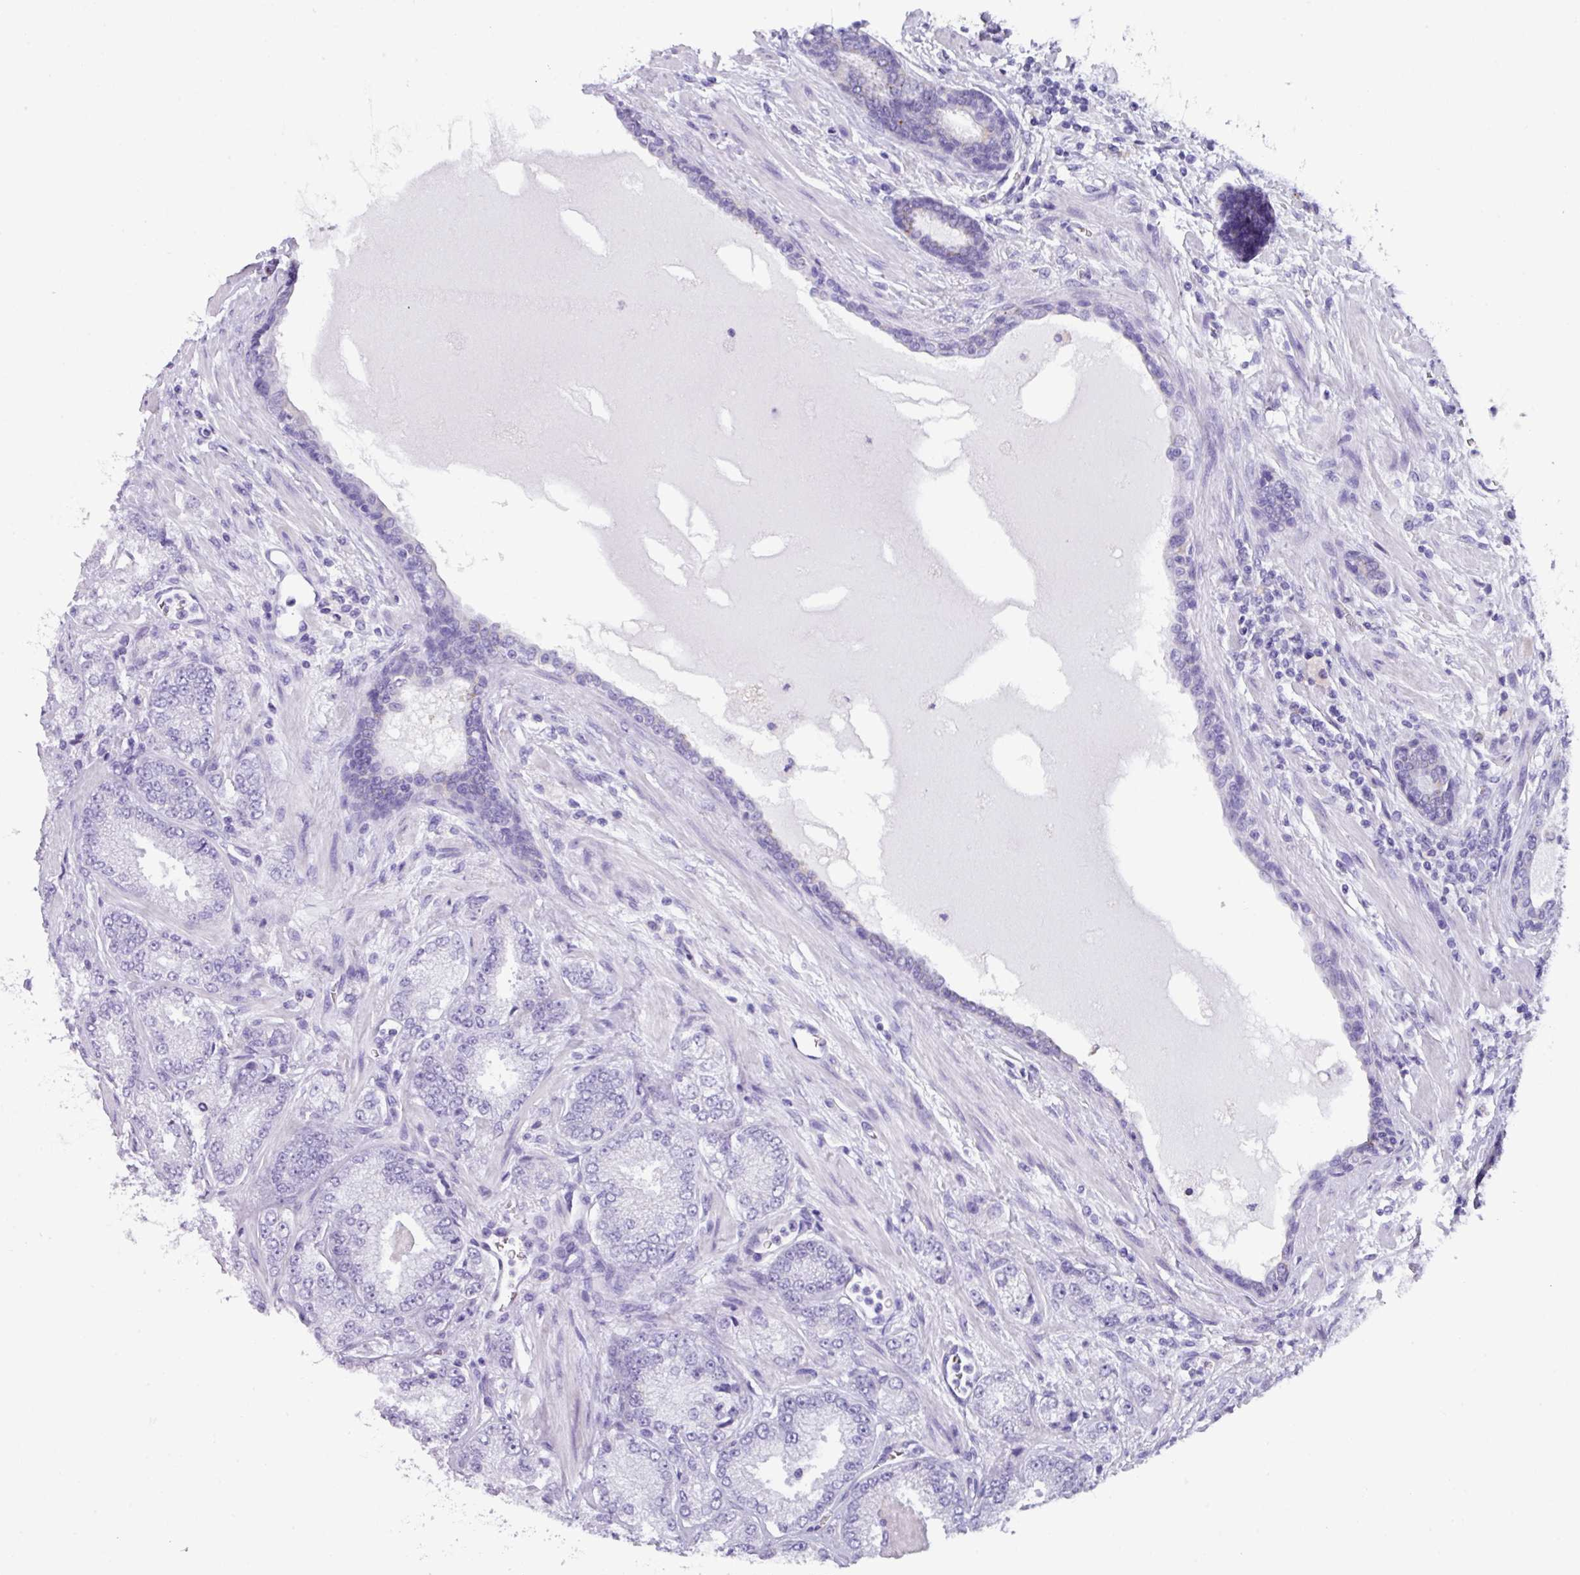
{"staining": {"intensity": "negative", "quantity": "none", "location": "none"}, "tissue": "prostate cancer", "cell_type": "Tumor cells", "image_type": "cancer", "snomed": [{"axis": "morphology", "description": "Adenocarcinoma, High grade"}, {"axis": "topography", "description": "Prostate"}], "caption": "High magnification brightfield microscopy of prostate cancer (high-grade adenocarcinoma) stained with DAB (3,3'-diaminobenzidine) (brown) and counterstained with hematoxylin (blue): tumor cells show no significant positivity.", "gene": "NCCRP1", "patient": {"sex": "male", "age": 68}}